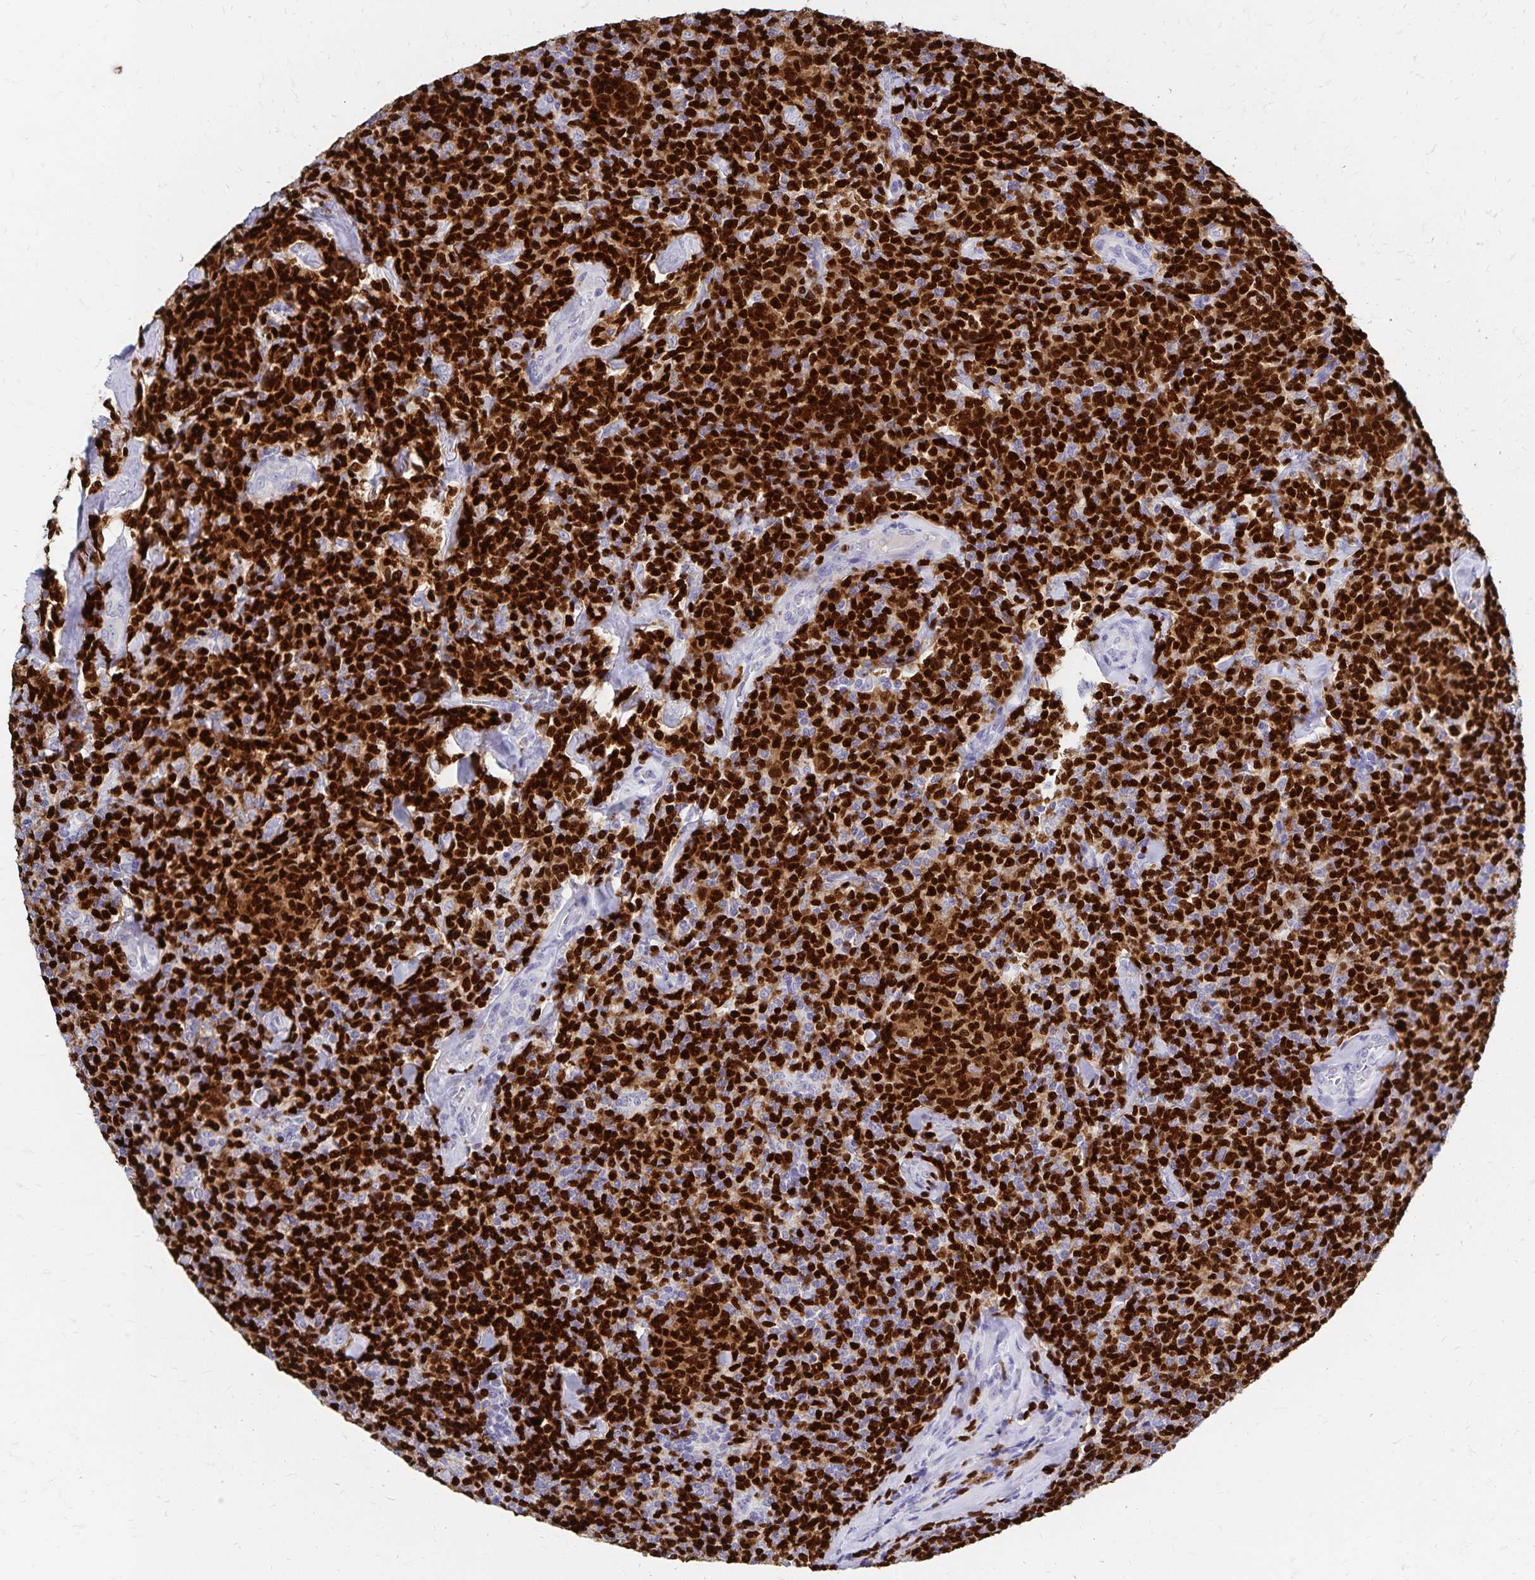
{"staining": {"intensity": "strong", "quantity": ">75%", "location": "nuclear"}, "tissue": "lymphoma", "cell_type": "Tumor cells", "image_type": "cancer", "snomed": [{"axis": "morphology", "description": "Malignant lymphoma, non-Hodgkin's type, Low grade"}, {"axis": "topography", "description": "Lymph node"}], "caption": "Immunohistochemical staining of human malignant lymphoma, non-Hodgkin's type (low-grade) reveals high levels of strong nuclear positivity in about >75% of tumor cells. (DAB = brown stain, brightfield microscopy at high magnification).", "gene": "PAX5", "patient": {"sex": "female", "age": 56}}